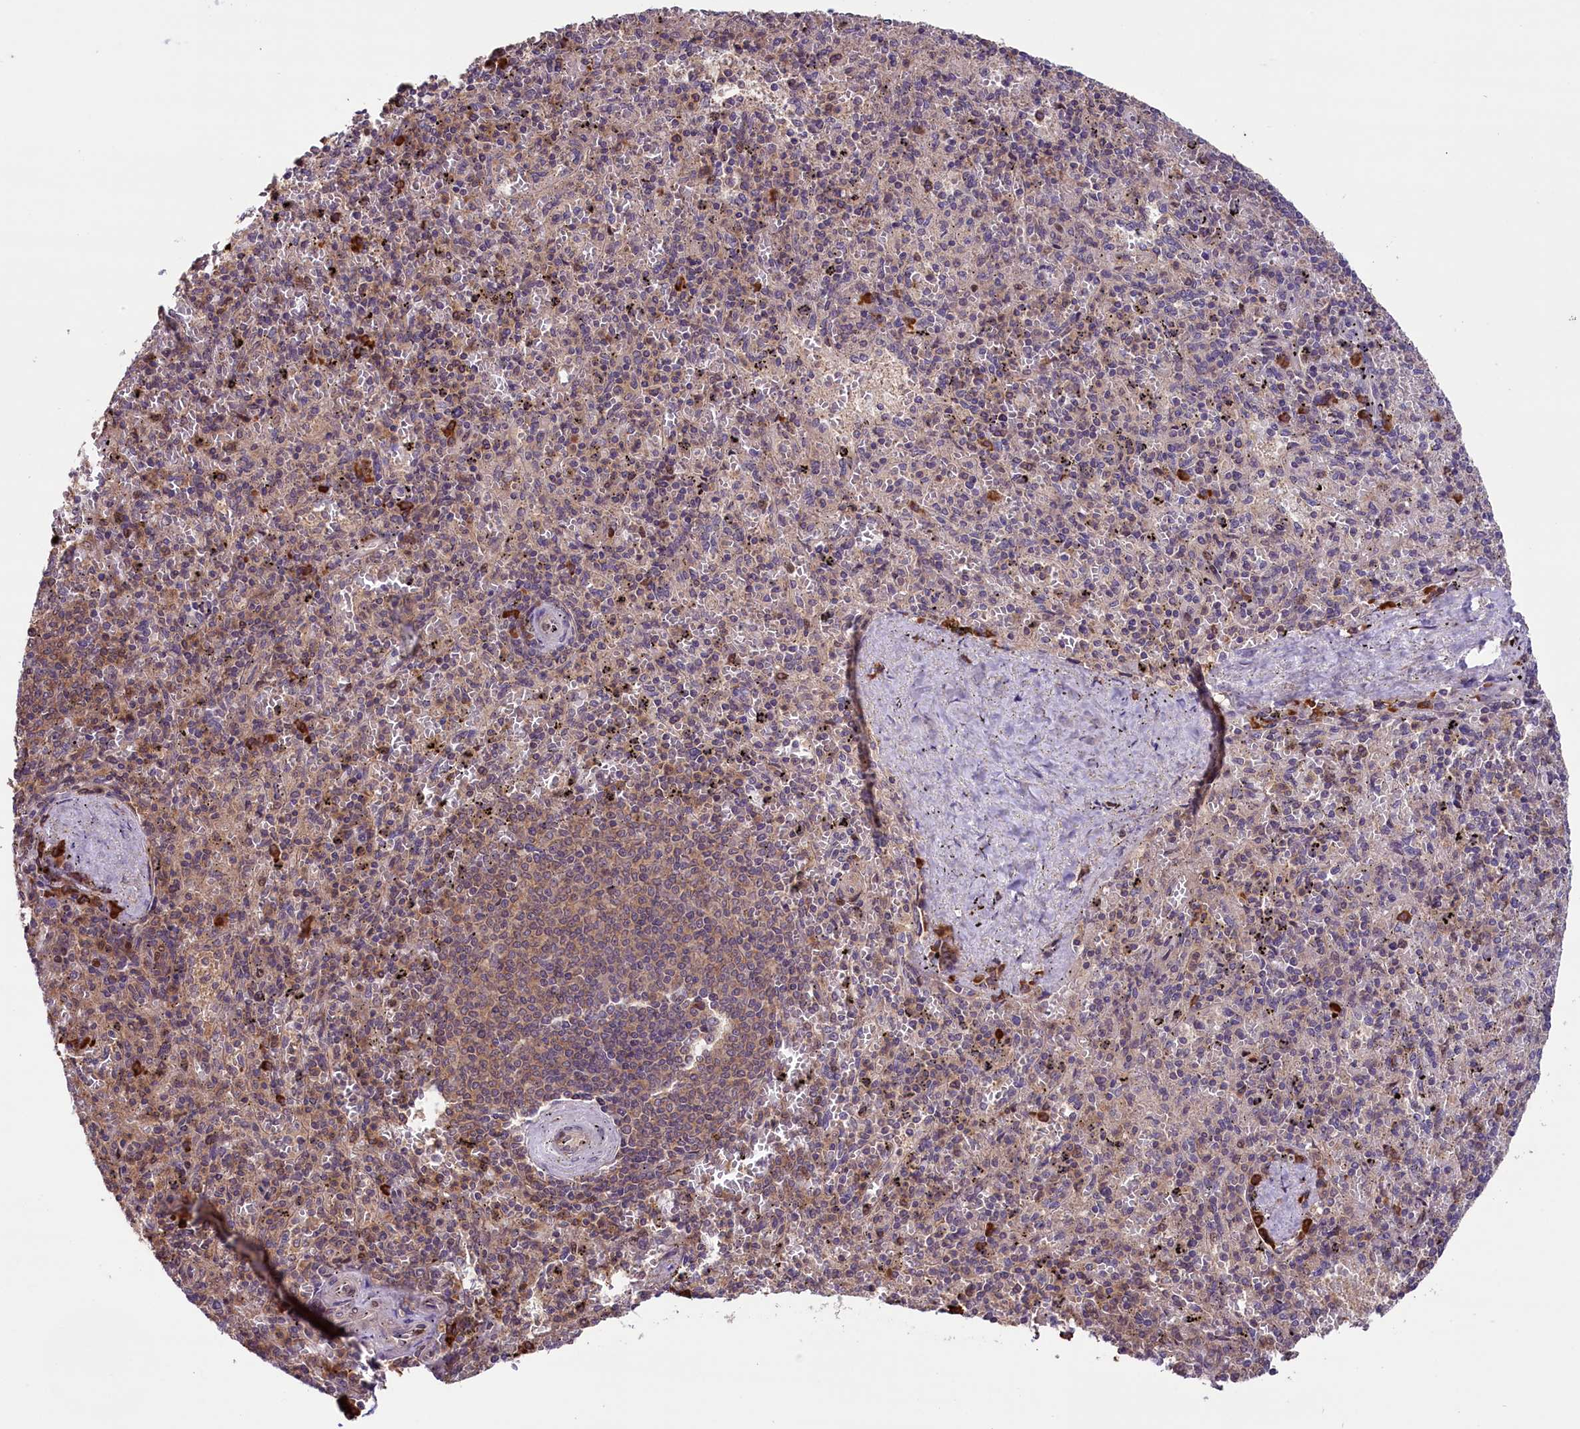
{"staining": {"intensity": "weak", "quantity": "<25%", "location": "cytoplasmic/membranous,nuclear"}, "tissue": "spleen", "cell_type": "Cells in red pulp", "image_type": "normal", "snomed": [{"axis": "morphology", "description": "Normal tissue, NOS"}, {"axis": "topography", "description": "Spleen"}], "caption": "Immunohistochemistry (IHC) of benign human spleen displays no expression in cells in red pulp.", "gene": "RIC8A", "patient": {"sex": "male", "age": 82}}